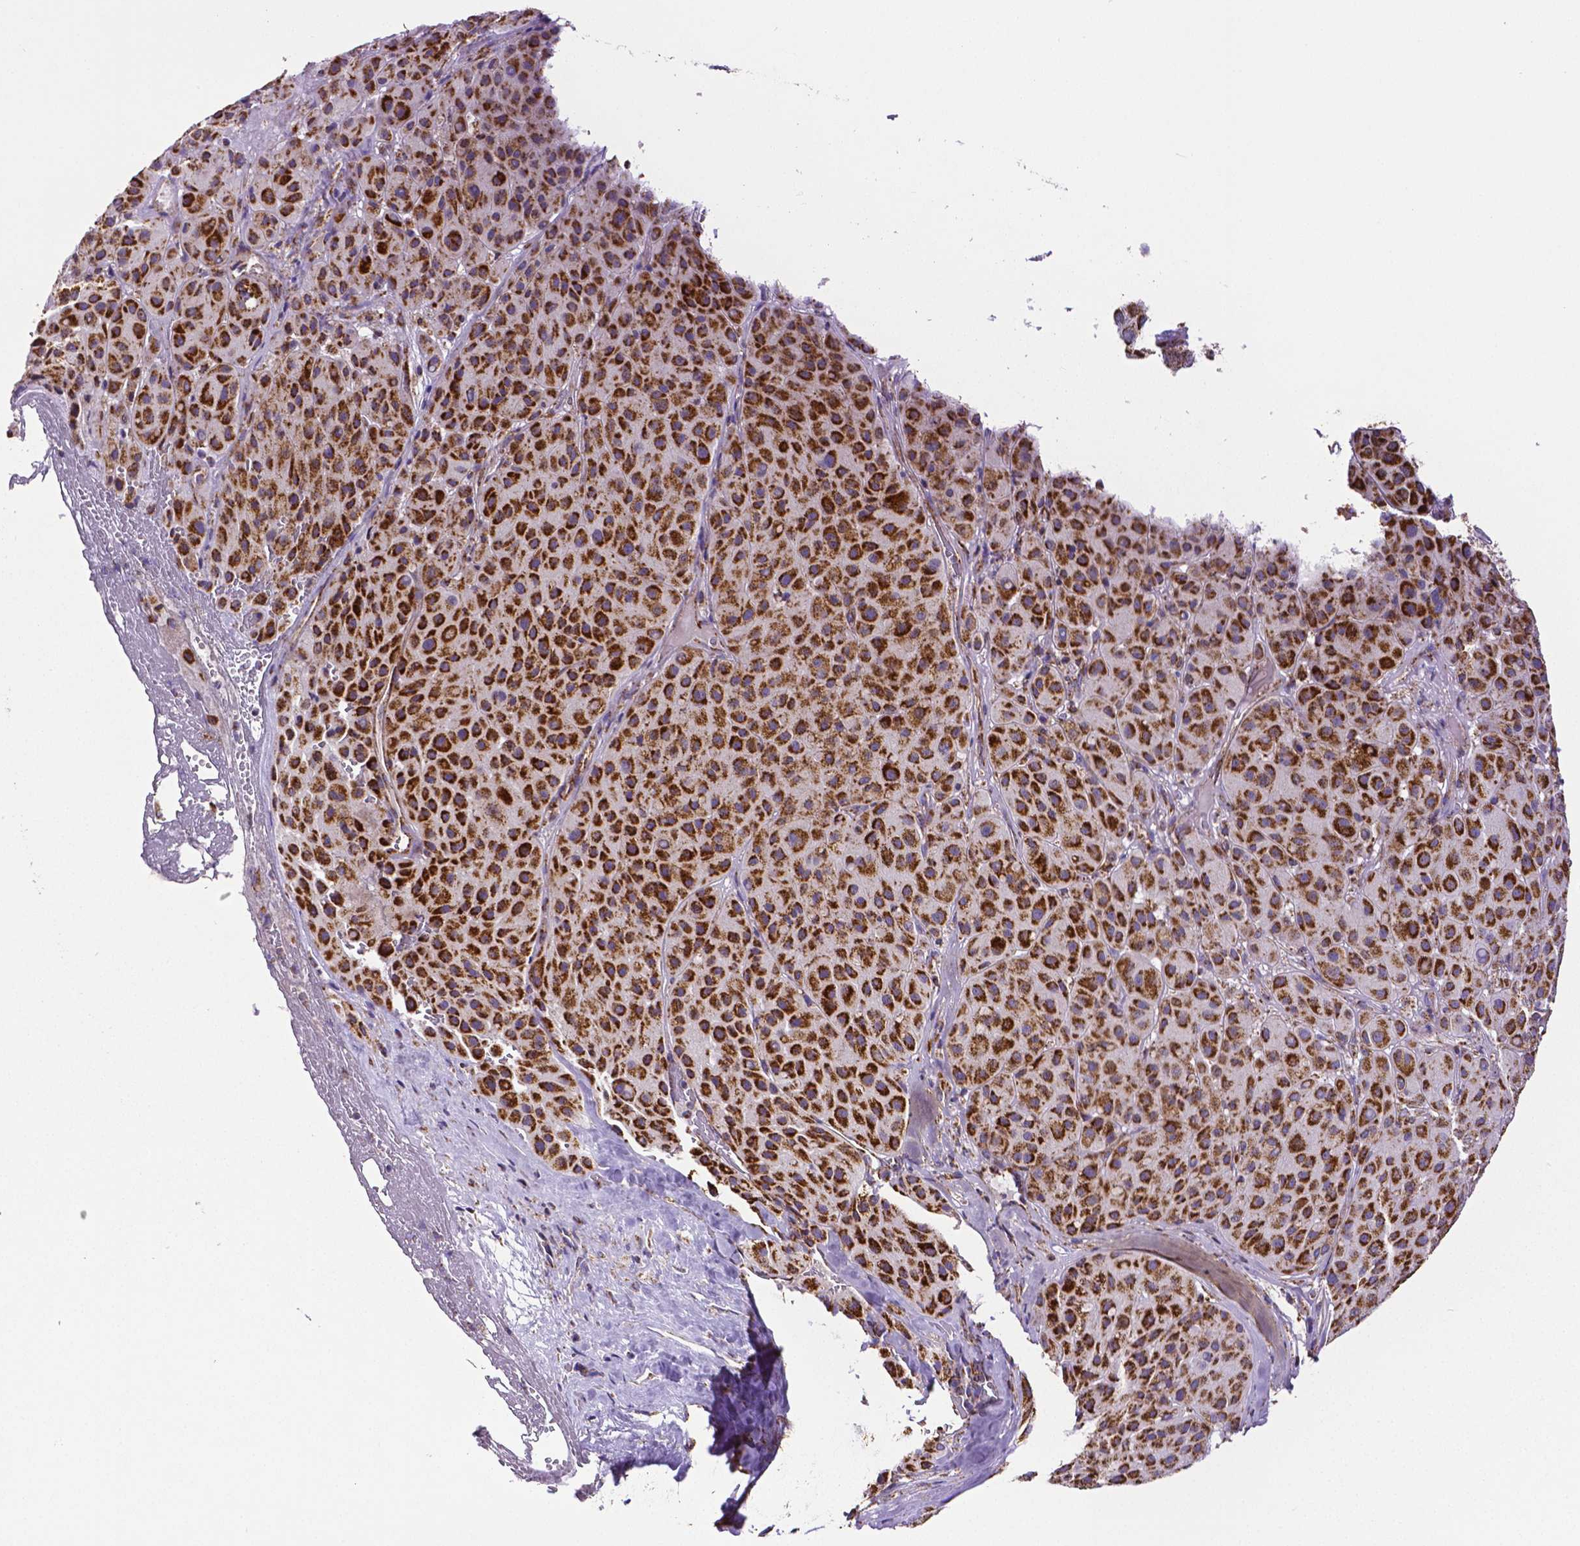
{"staining": {"intensity": "strong", "quantity": ">75%", "location": "cytoplasmic/membranous"}, "tissue": "melanoma", "cell_type": "Tumor cells", "image_type": "cancer", "snomed": [{"axis": "morphology", "description": "Malignant melanoma, Metastatic site"}, {"axis": "topography", "description": "Smooth muscle"}], "caption": "Brown immunohistochemical staining in human malignant melanoma (metastatic site) displays strong cytoplasmic/membranous staining in approximately >75% of tumor cells.", "gene": "MACC1", "patient": {"sex": "male", "age": 41}}